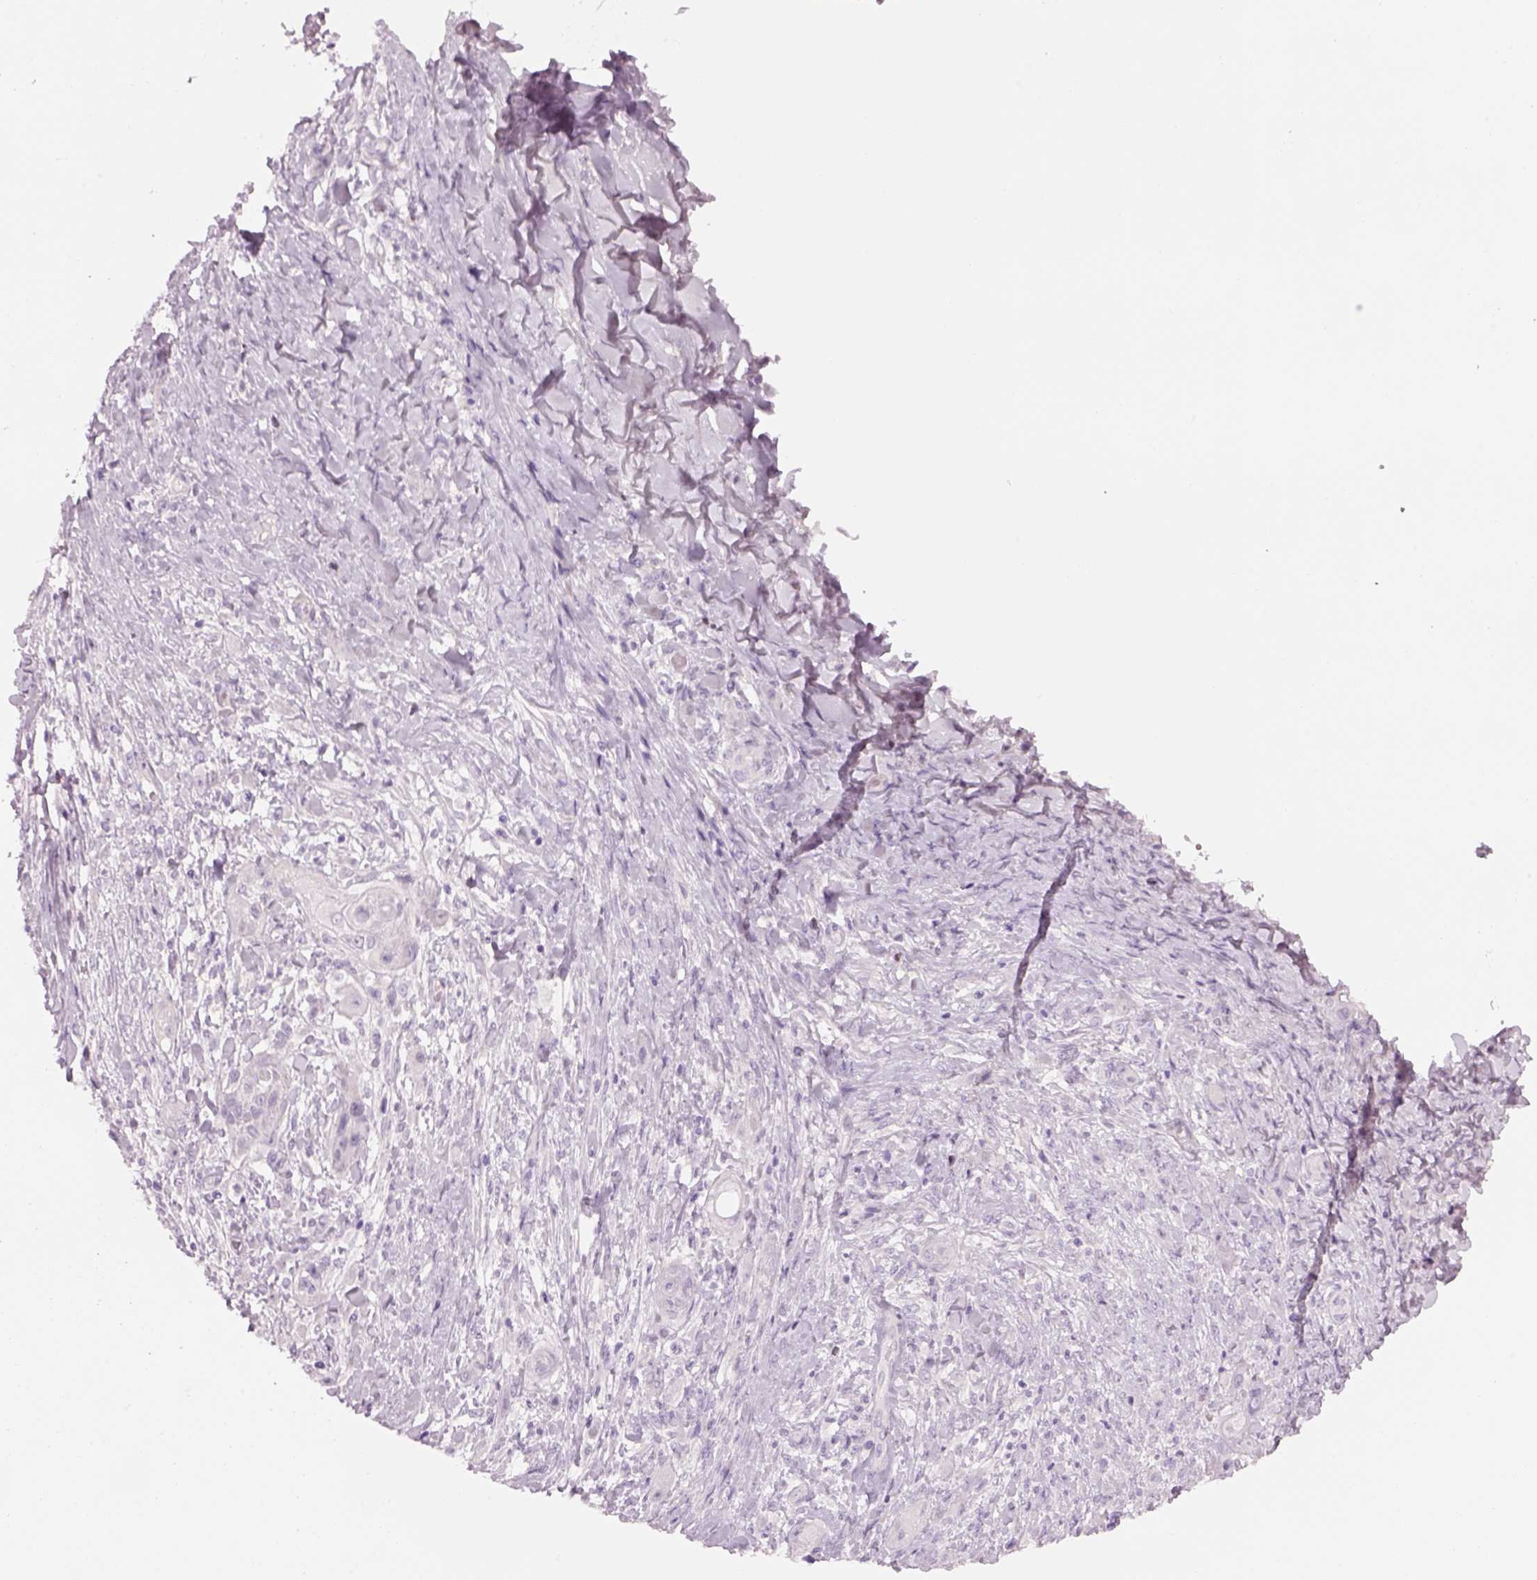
{"staining": {"intensity": "negative", "quantity": "none", "location": "none"}, "tissue": "skin cancer", "cell_type": "Tumor cells", "image_type": "cancer", "snomed": [{"axis": "morphology", "description": "Squamous cell carcinoma, NOS"}, {"axis": "topography", "description": "Skin"}], "caption": "This is a histopathology image of immunohistochemistry (IHC) staining of skin cancer (squamous cell carcinoma), which shows no positivity in tumor cells.", "gene": "MDH1B", "patient": {"sex": "male", "age": 62}}